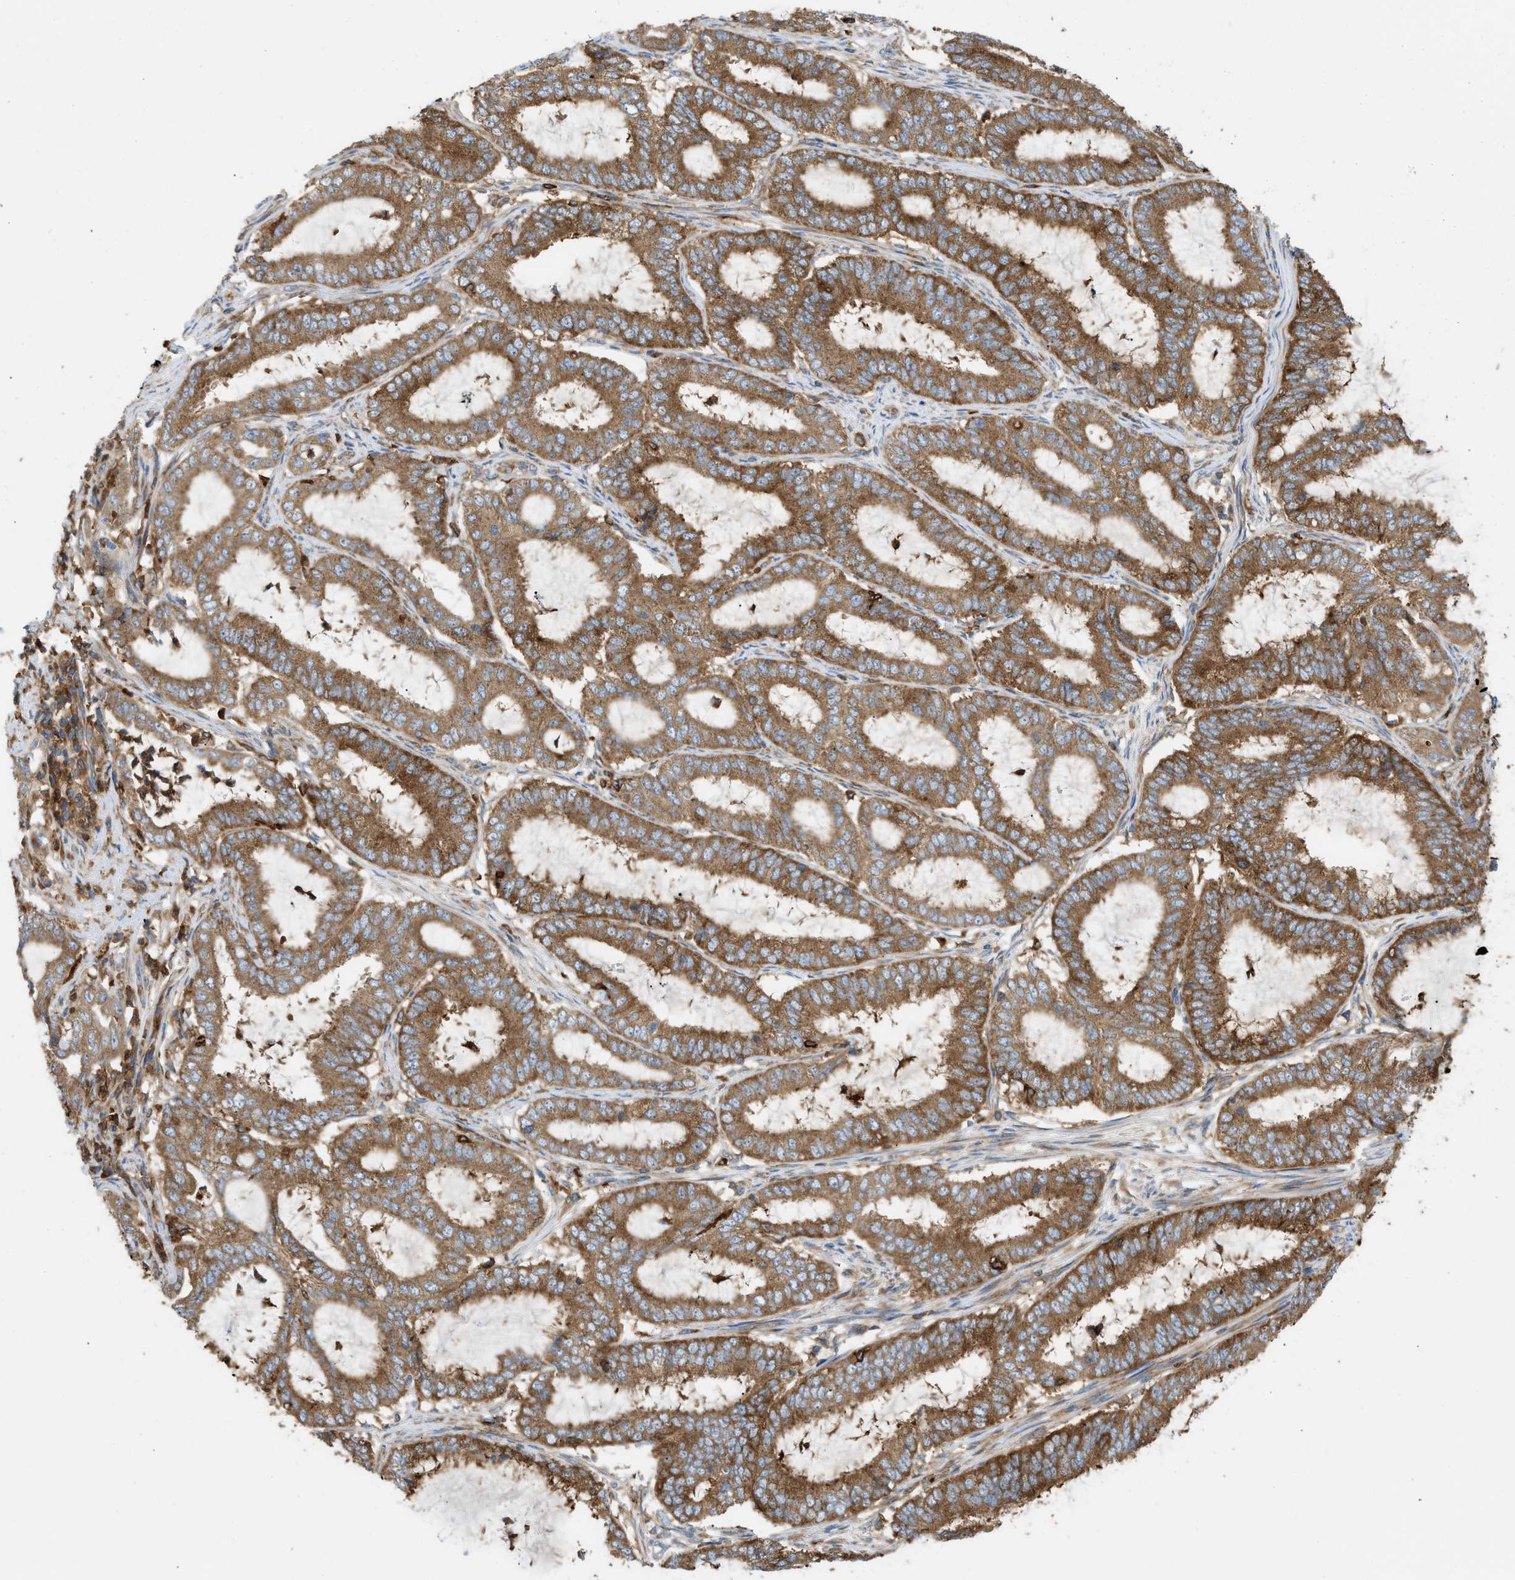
{"staining": {"intensity": "moderate", "quantity": ">75%", "location": "cytoplasmic/membranous"}, "tissue": "endometrial cancer", "cell_type": "Tumor cells", "image_type": "cancer", "snomed": [{"axis": "morphology", "description": "Adenocarcinoma, NOS"}, {"axis": "topography", "description": "Endometrium"}], "caption": "Protein staining by immunohistochemistry reveals moderate cytoplasmic/membranous positivity in about >75% of tumor cells in endometrial cancer. (DAB (3,3'-diaminobenzidine) IHC with brightfield microscopy, high magnification).", "gene": "GPAT4", "patient": {"sex": "female", "age": 70}}